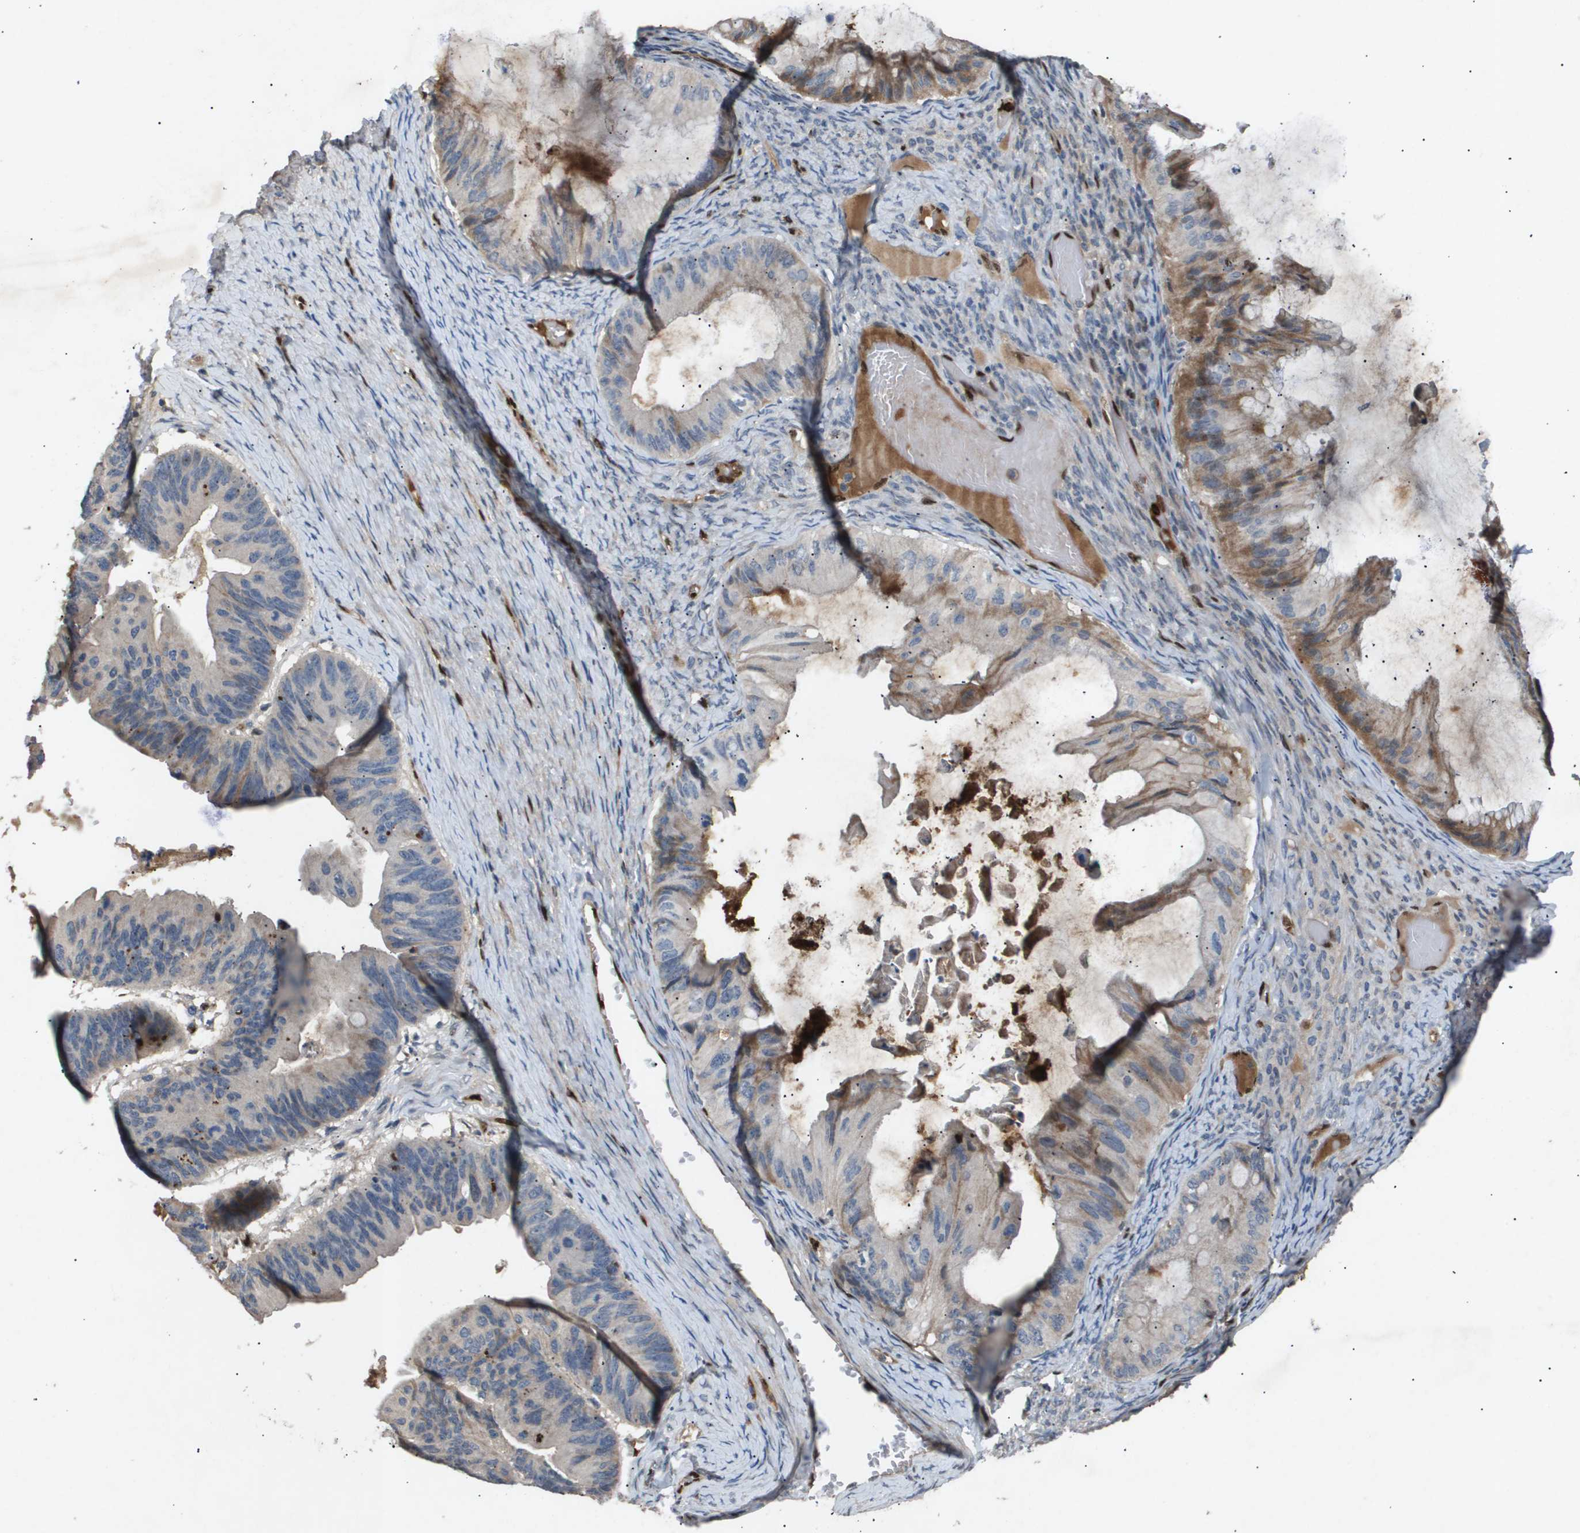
{"staining": {"intensity": "moderate", "quantity": "<25%", "location": "cytoplasmic/membranous"}, "tissue": "ovarian cancer", "cell_type": "Tumor cells", "image_type": "cancer", "snomed": [{"axis": "morphology", "description": "Cystadenocarcinoma, mucinous, NOS"}, {"axis": "topography", "description": "Ovary"}], "caption": "A brown stain highlights moderate cytoplasmic/membranous positivity of a protein in ovarian cancer (mucinous cystadenocarcinoma) tumor cells. (DAB (3,3'-diaminobenzidine) = brown stain, brightfield microscopy at high magnification).", "gene": "ERG", "patient": {"sex": "female", "age": 61}}